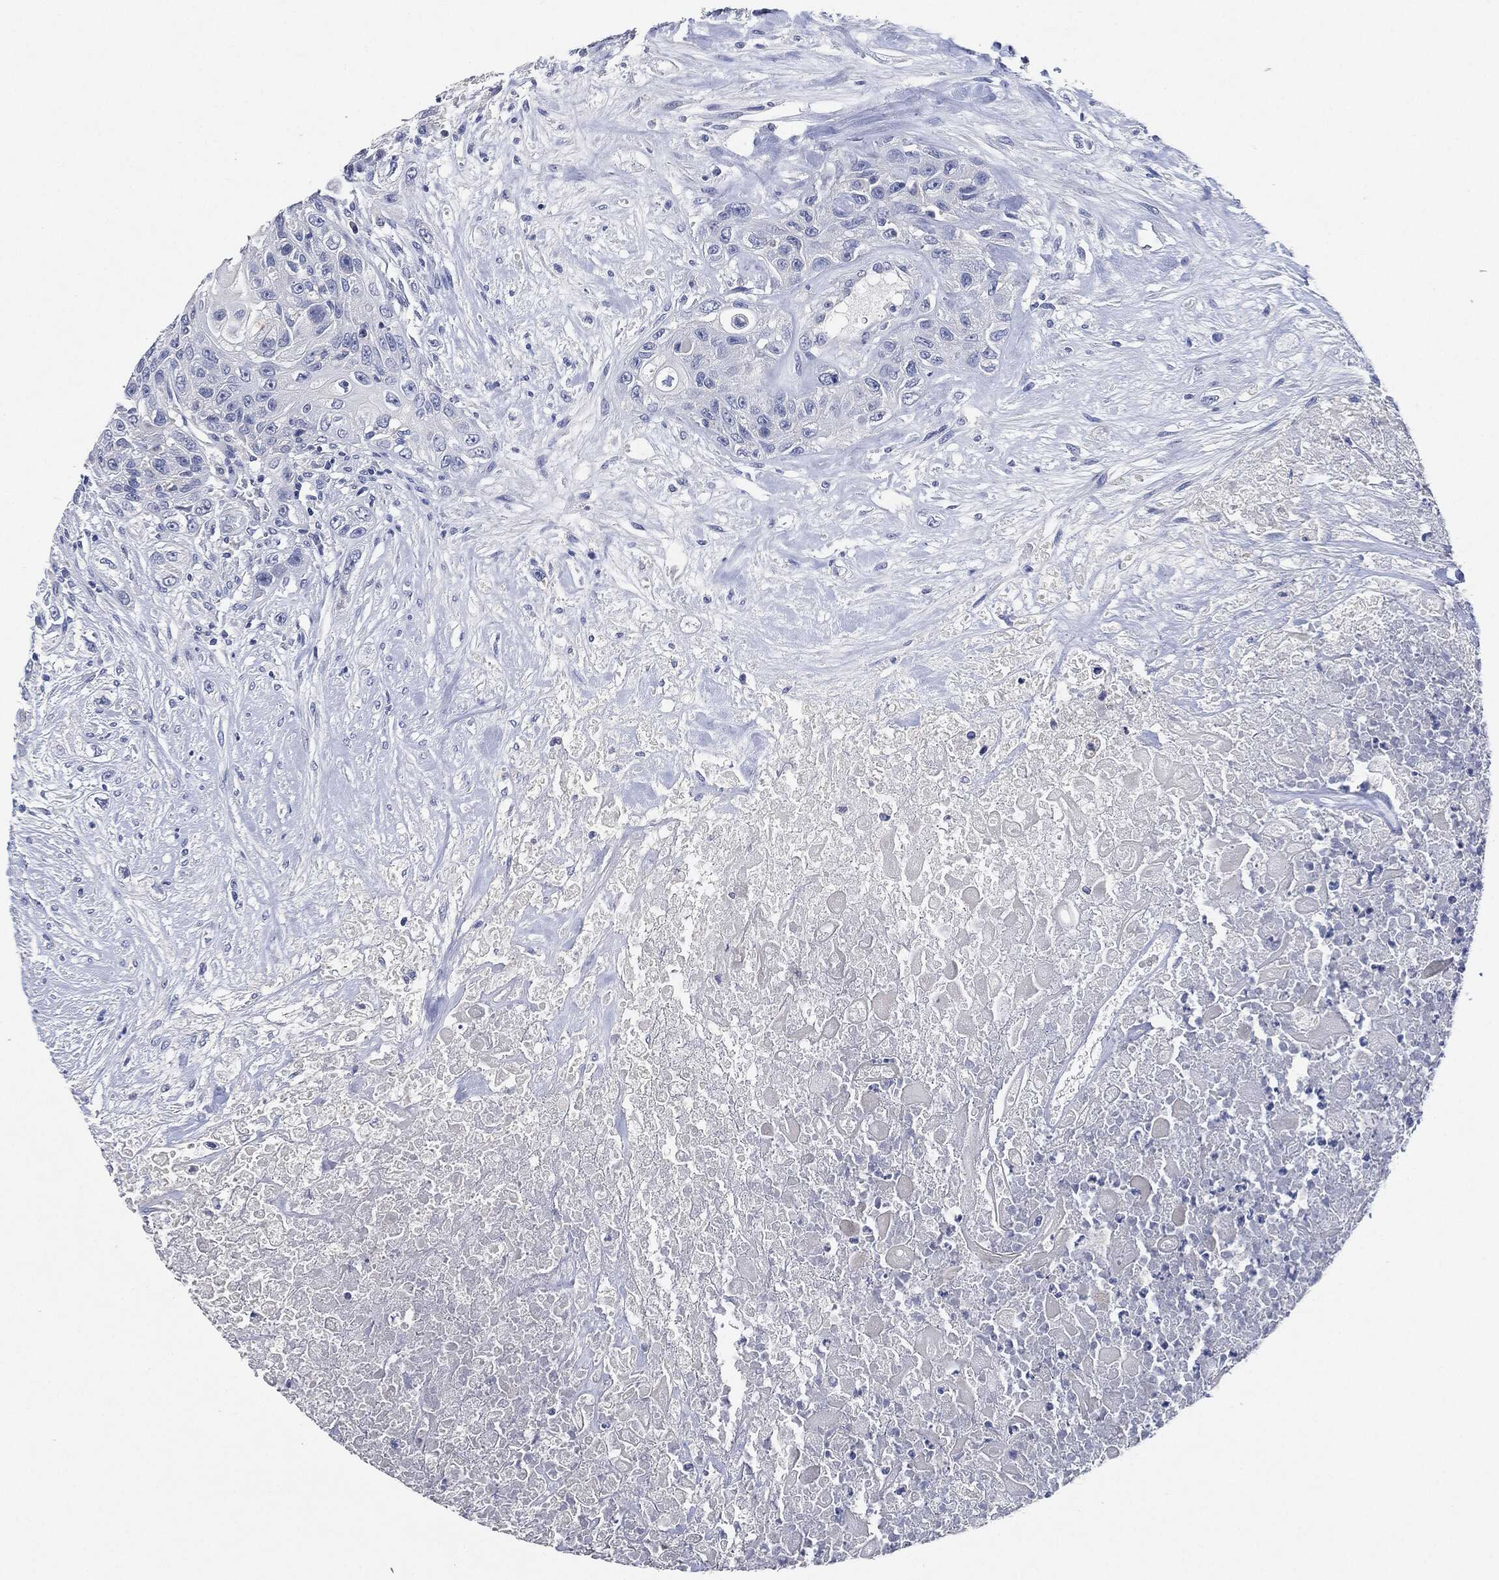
{"staining": {"intensity": "negative", "quantity": "none", "location": "none"}, "tissue": "urothelial cancer", "cell_type": "Tumor cells", "image_type": "cancer", "snomed": [{"axis": "morphology", "description": "Urothelial carcinoma, High grade"}, {"axis": "topography", "description": "Urinary bladder"}], "caption": "Immunohistochemical staining of urothelial cancer displays no significant positivity in tumor cells.", "gene": "NTRK1", "patient": {"sex": "female", "age": 56}}